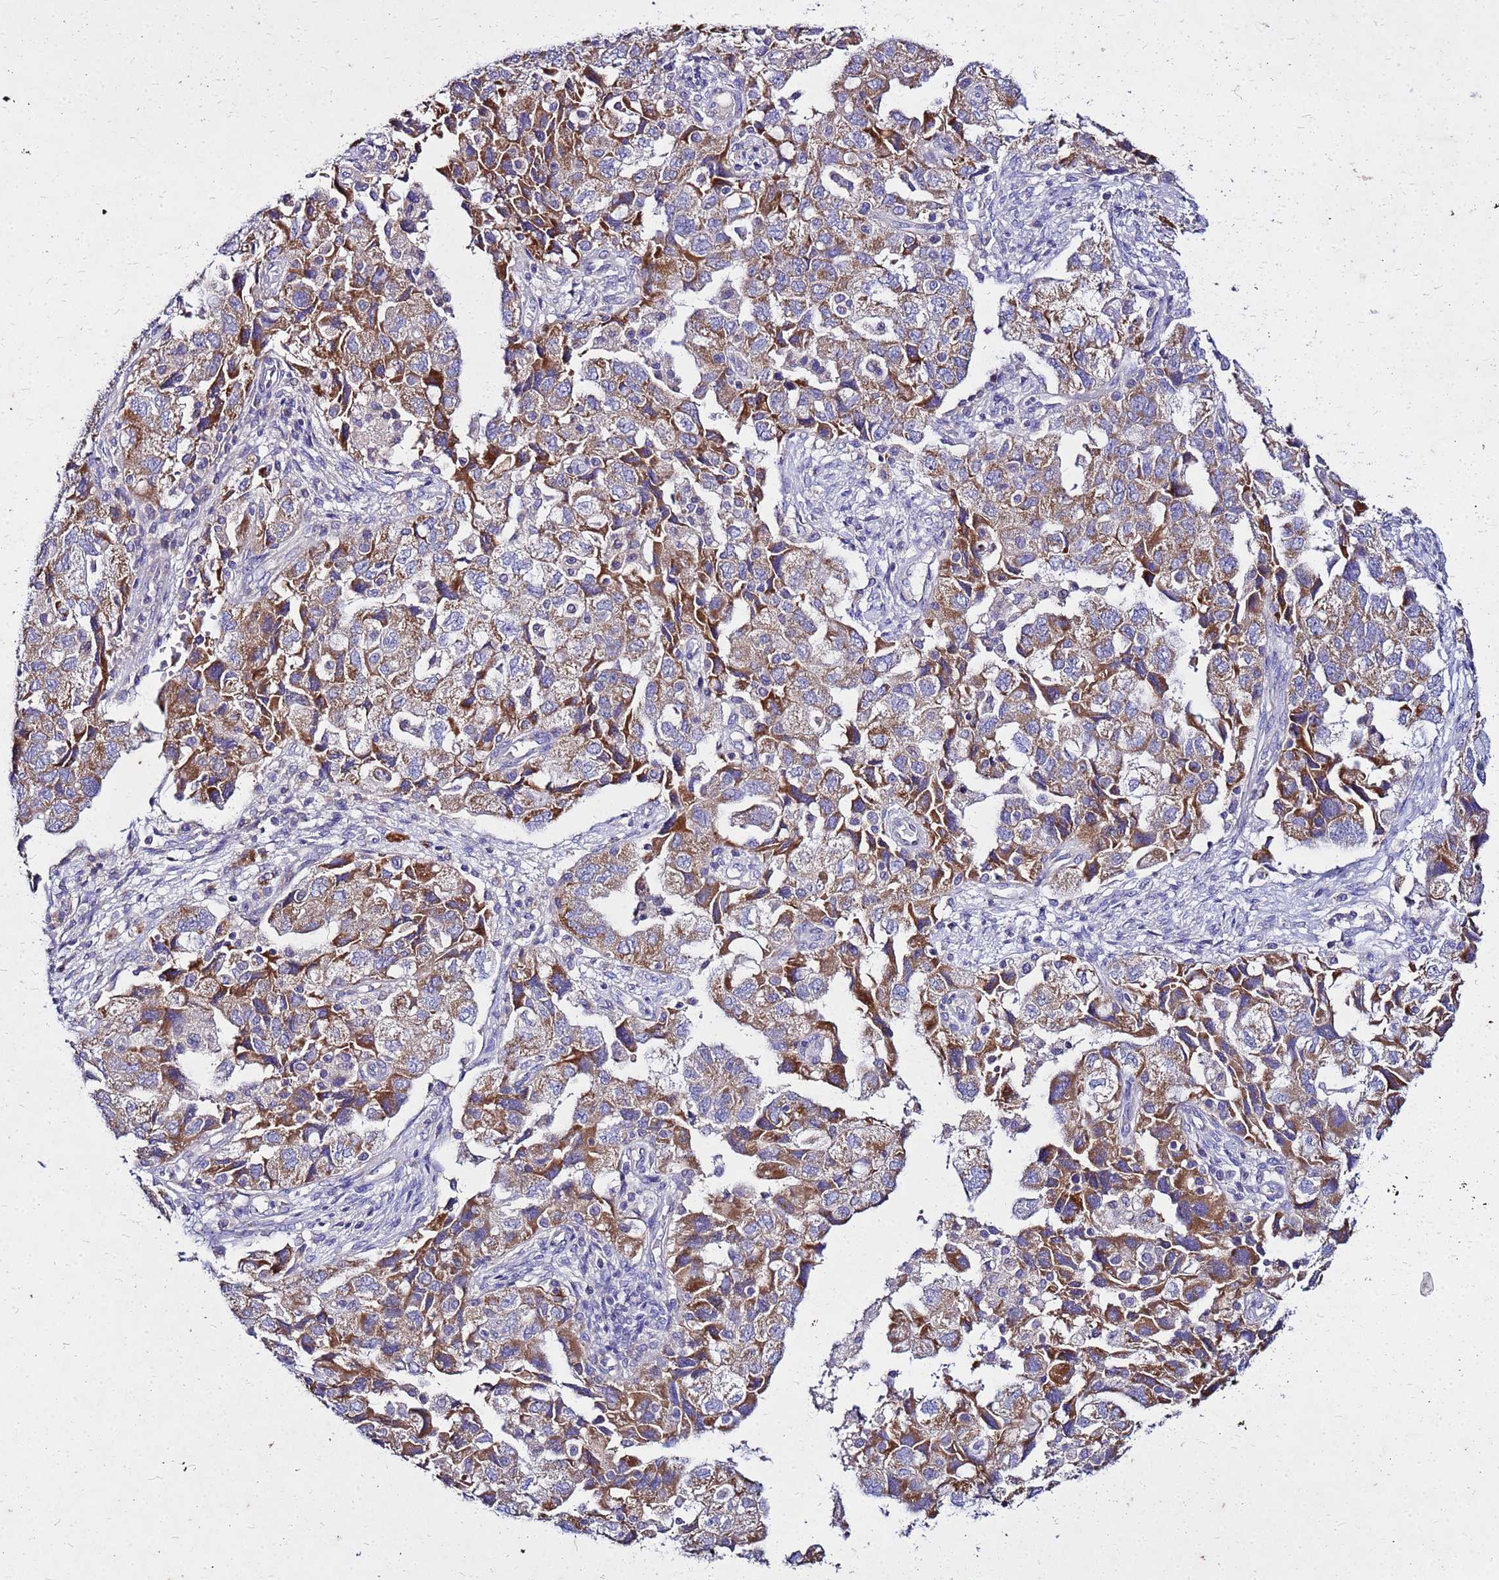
{"staining": {"intensity": "moderate", "quantity": ">75%", "location": "cytoplasmic/membranous"}, "tissue": "ovarian cancer", "cell_type": "Tumor cells", "image_type": "cancer", "snomed": [{"axis": "morphology", "description": "Carcinoma, NOS"}, {"axis": "morphology", "description": "Cystadenocarcinoma, serous, NOS"}, {"axis": "topography", "description": "Ovary"}], "caption": "Human ovarian cancer (carcinoma) stained with a brown dye exhibits moderate cytoplasmic/membranous positive staining in about >75% of tumor cells.", "gene": "COX14", "patient": {"sex": "female", "age": 69}}